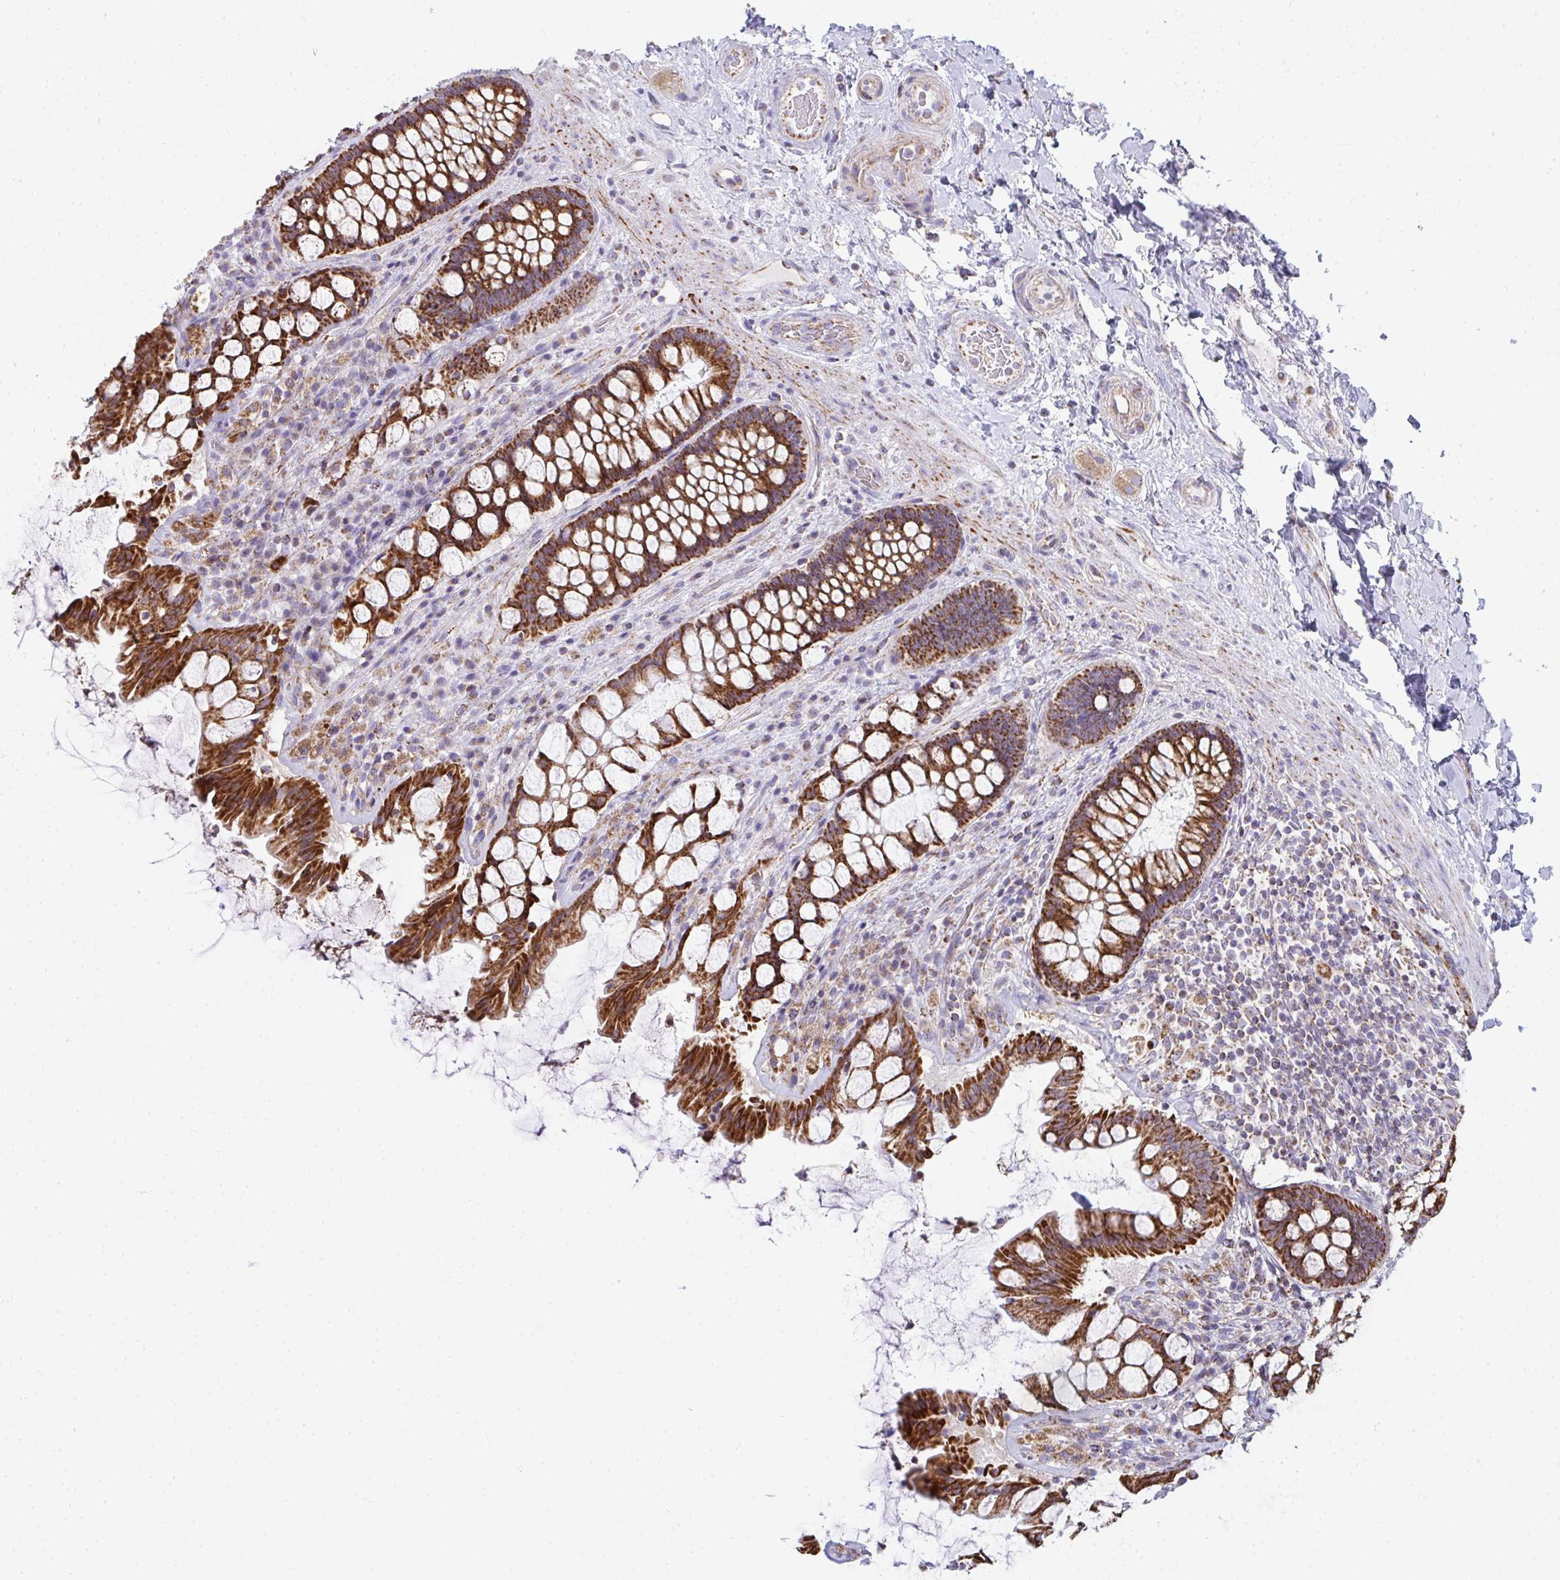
{"staining": {"intensity": "strong", "quantity": ">75%", "location": "cytoplasmic/membranous"}, "tissue": "rectum", "cell_type": "Glandular cells", "image_type": "normal", "snomed": [{"axis": "morphology", "description": "Normal tissue, NOS"}, {"axis": "topography", "description": "Rectum"}], "caption": "Protein analysis of normal rectum reveals strong cytoplasmic/membranous expression in about >75% of glandular cells.", "gene": "FAHD1", "patient": {"sex": "female", "age": 58}}